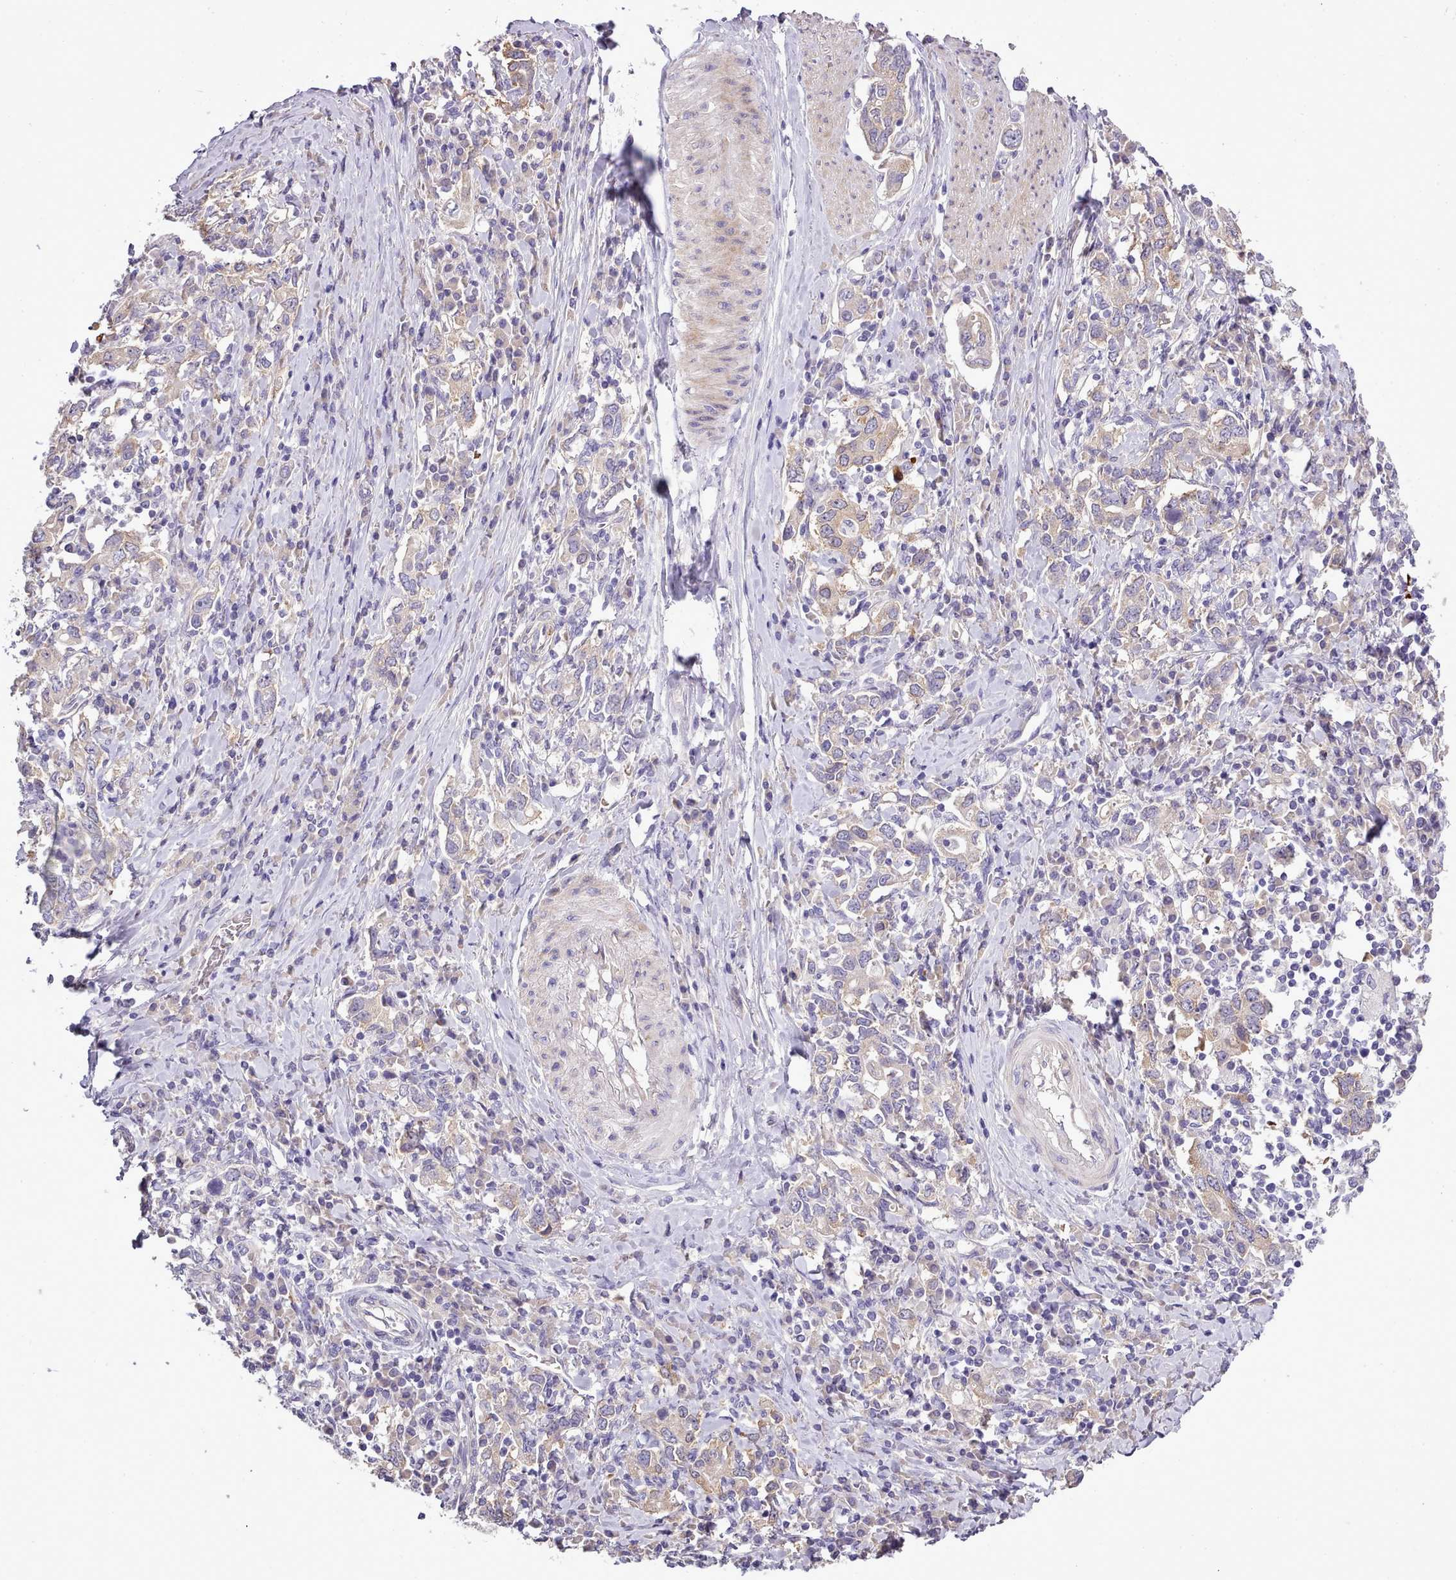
{"staining": {"intensity": "weak", "quantity": "<25%", "location": "cytoplasmic/membranous"}, "tissue": "stomach cancer", "cell_type": "Tumor cells", "image_type": "cancer", "snomed": [{"axis": "morphology", "description": "Adenocarcinoma, NOS"}, {"axis": "topography", "description": "Stomach, upper"}, {"axis": "topography", "description": "Stomach"}], "caption": "High magnification brightfield microscopy of stomach cancer stained with DAB (3,3'-diaminobenzidine) (brown) and counterstained with hematoxylin (blue): tumor cells show no significant positivity. The staining was performed using DAB (3,3'-diaminobenzidine) to visualize the protein expression in brown, while the nuclei were stained in blue with hematoxylin (Magnification: 20x).", "gene": "SETX", "patient": {"sex": "male", "age": 62}}